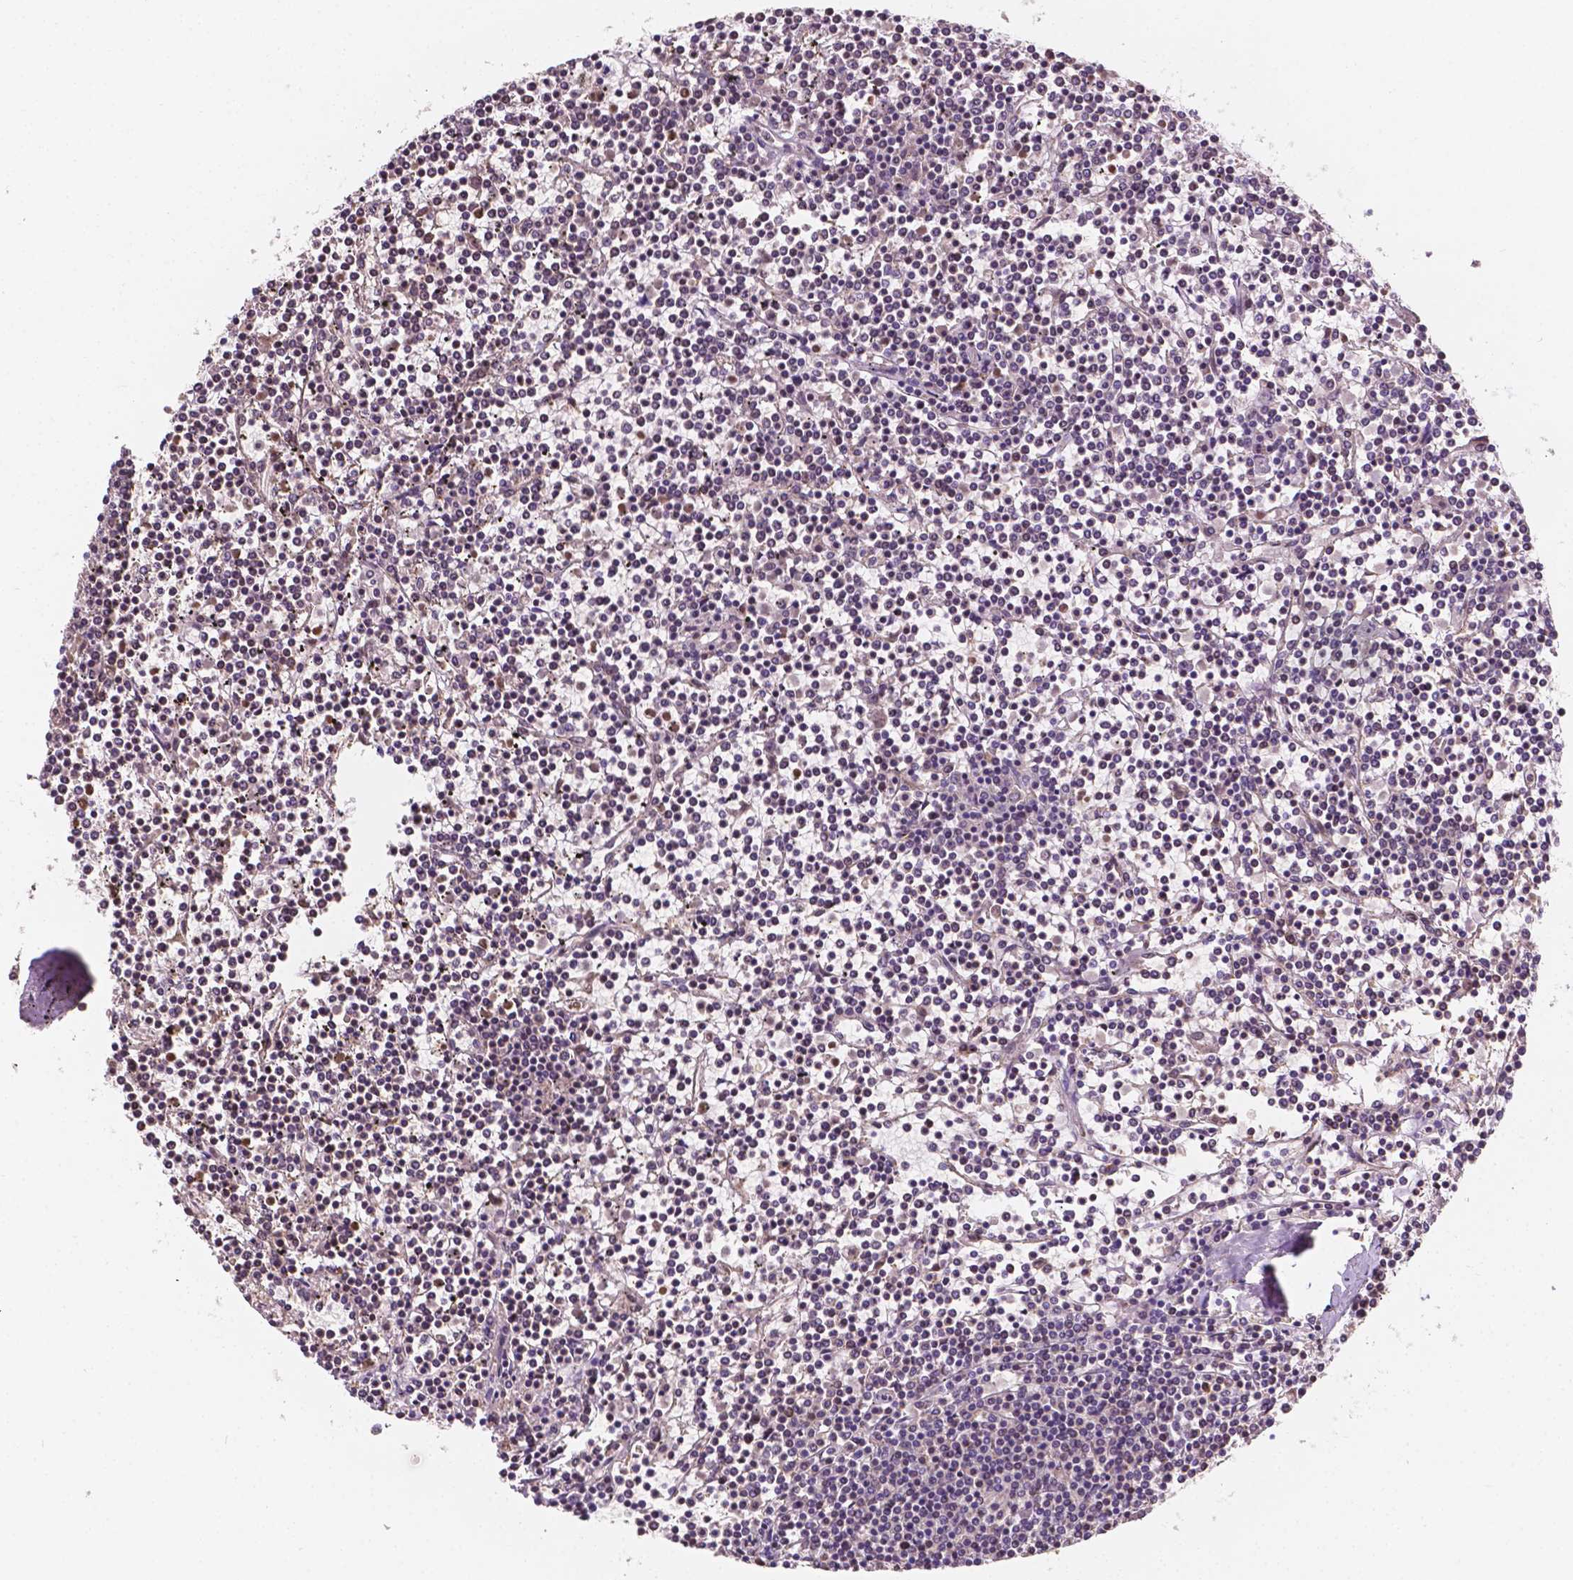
{"staining": {"intensity": "negative", "quantity": "none", "location": "none"}, "tissue": "lymphoma", "cell_type": "Tumor cells", "image_type": "cancer", "snomed": [{"axis": "morphology", "description": "Malignant lymphoma, non-Hodgkin's type, Low grade"}, {"axis": "topography", "description": "Spleen"}], "caption": "Immunohistochemistry photomicrograph of neoplastic tissue: human malignant lymphoma, non-Hodgkin's type (low-grade) stained with DAB (3,3'-diaminobenzidine) demonstrates no significant protein staining in tumor cells. (Stains: DAB immunohistochemistry (IHC) with hematoxylin counter stain, Microscopy: brightfield microscopy at high magnification).", "gene": "SLC22A4", "patient": {"sex": "female", "age": 19}}